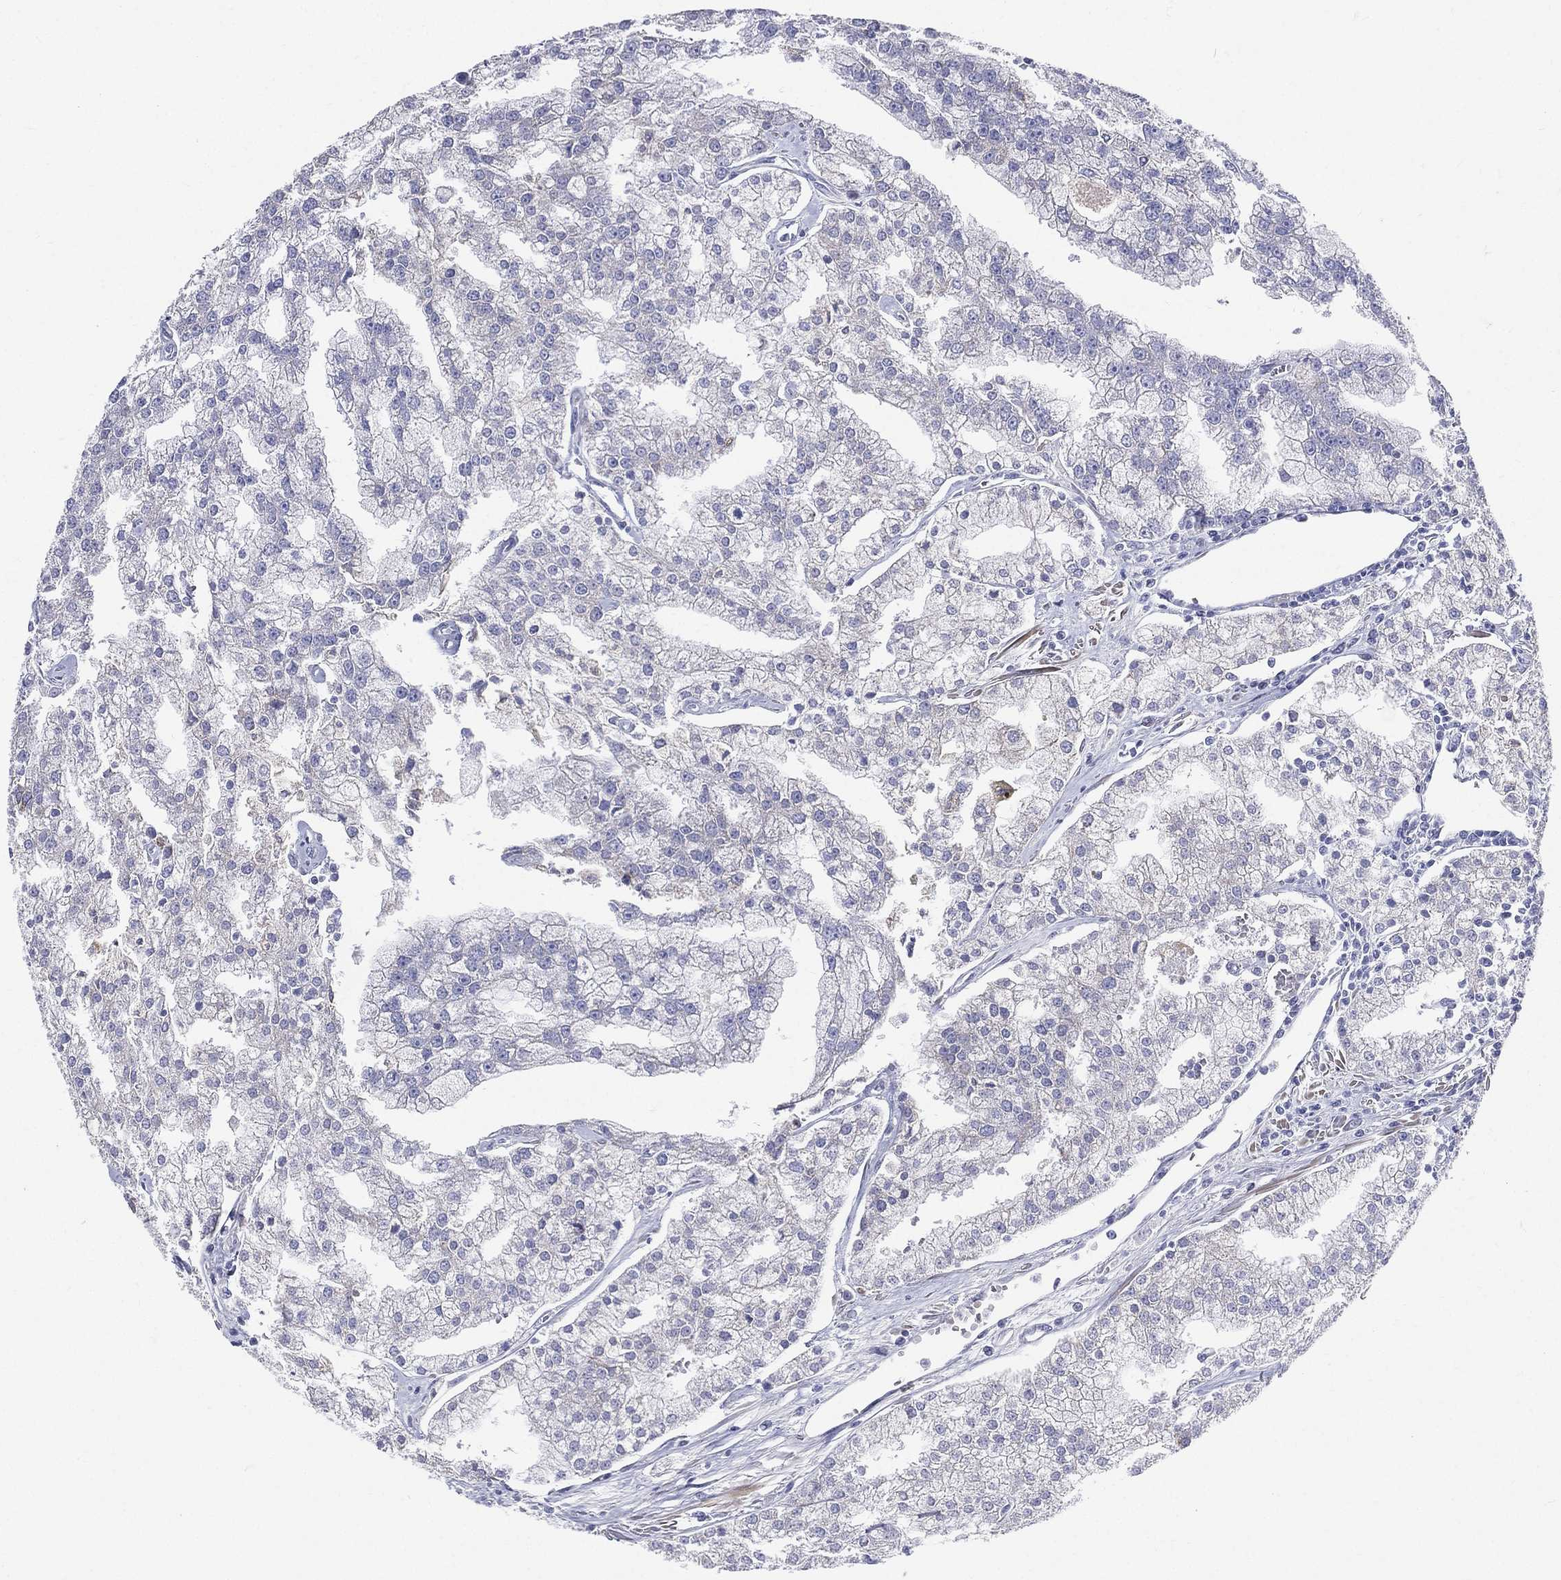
{"staining": {"intensity": "weak", "quantity": "<25%", "location": "cytoplasmic/membranous"}, "tissue": "prostate cancer", "cell_type": "Tumor cells", "image_type": "cancer", "snomed": [{"axis": "morphology", "description": "Adenocarcinoma, NOS"}, {"axis": "topography", "description": "Prostate"}], "caption": "Protein analysis of prostate cancer displays no significant expression in tumor cells. Brightfield microscopy of immunohistochemistry stained with DAB (brown) and hematoxylin (blue), captured at high magnification.", "gene": "PWWP3A", "patient": {"sex": "male", "age": 70}}